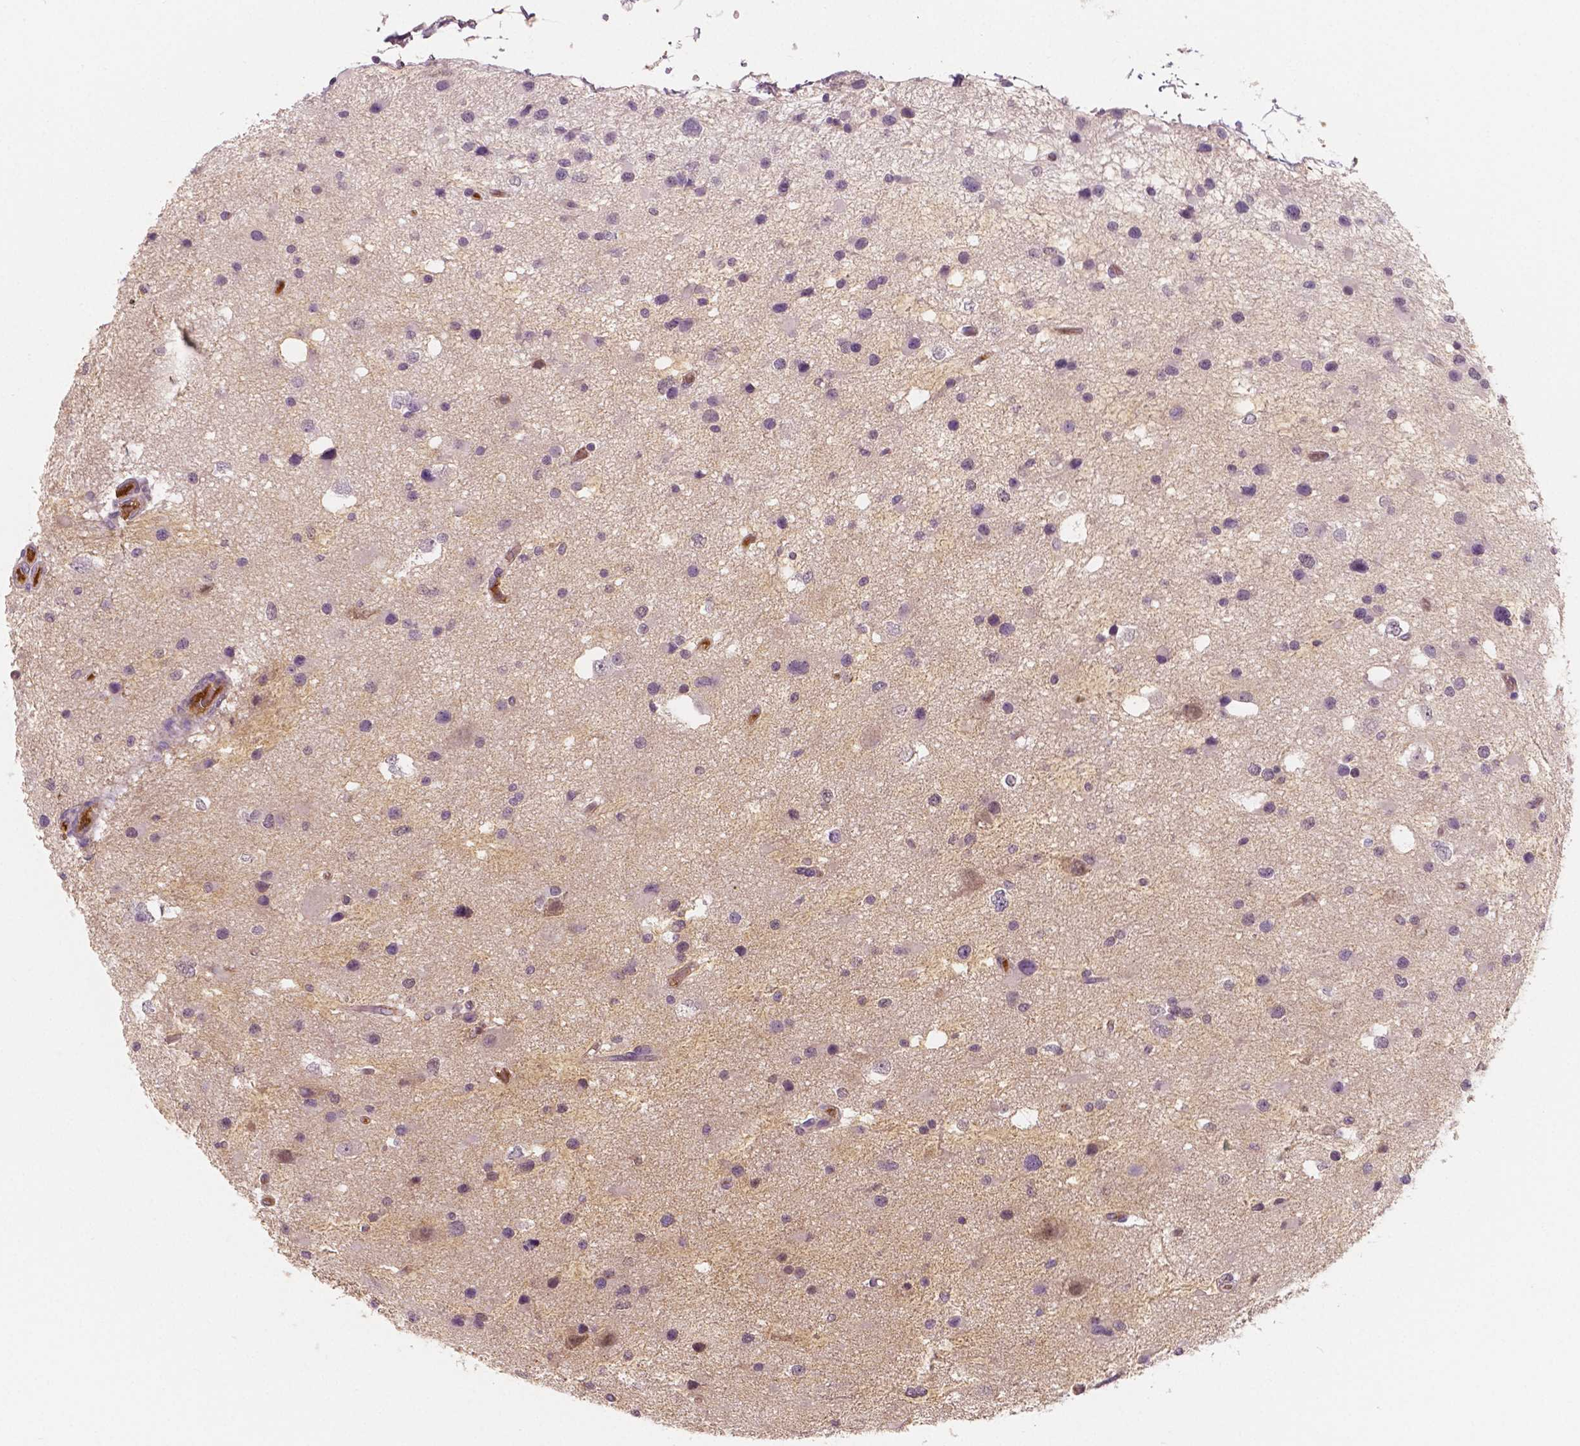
{"staining": {"intensity": "negative", "quantity": "none", "location": "none"}, "tissue": "glioma", "cell_type": "Tumor cells", "image_type": "cancer", "snomed": [{"axis": "morphology", "description": "Glioma, malignant, Low grade"}, {"axis": "topography", "description": "Brain"}], "caption": "IHC micrograph of malignant glioma (low-grade) stained for a protein (brown), which shows no positivity in tumor cells. The staining is performed using DAB brown chromogen with nuclei counter-stained in using hematoxylin.", "gene": "APOA4", "patient": {"sex": "female", "age": 32}}